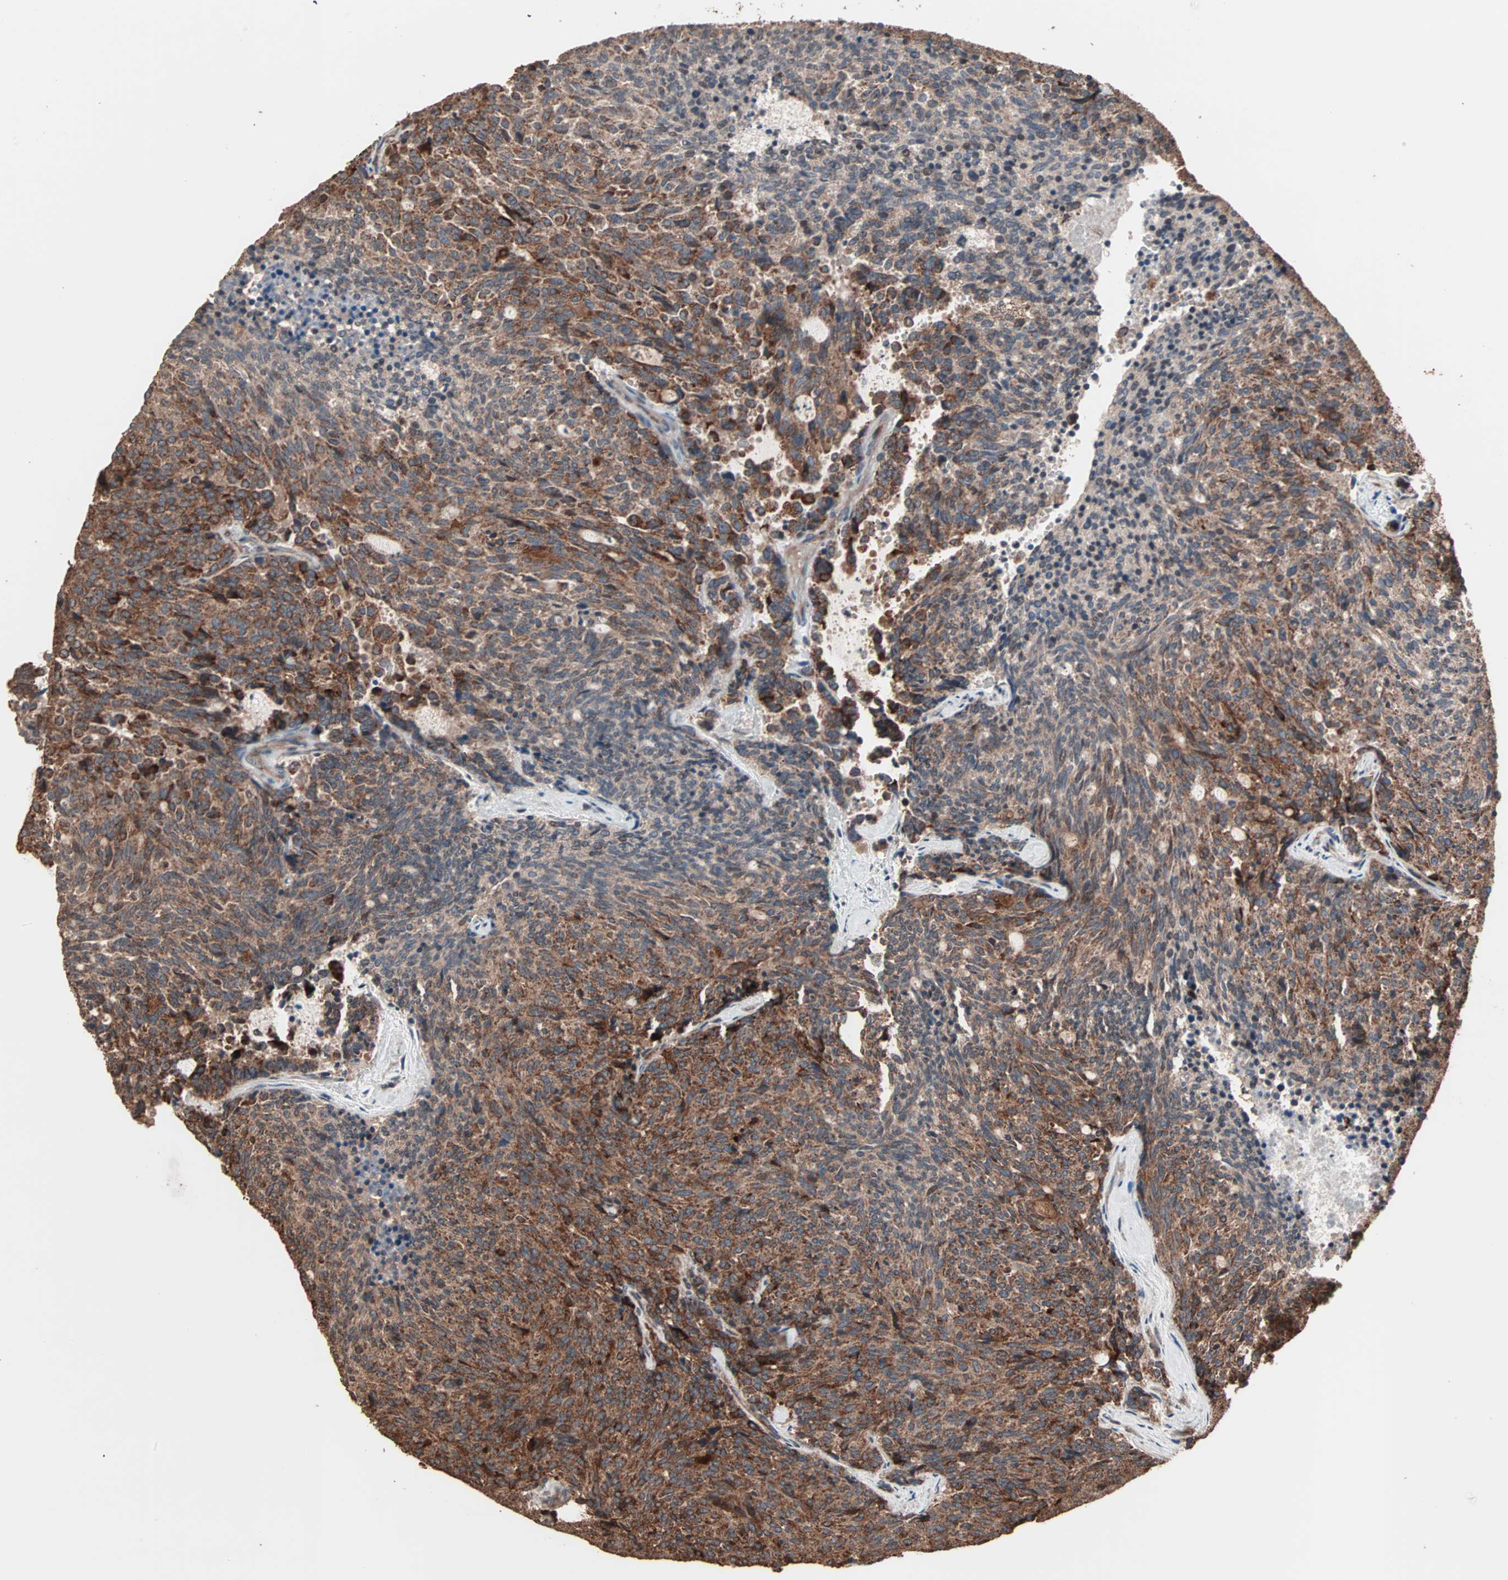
{"staining": {"intensity": "strong", "quantity": ">75%", "location": "cytoplasmic/membranous"}, "tissue": "carcinoid", "cell_type": "Tumor cells", "image_type": "cancer", "snomed": [{"axis": "morphology", "description": "Carcinoid, malignant, NOS"}, {"axis": "topography", "description": "Pancreas"}], "caption": "Immunohistochemistry (IHC) of carcinoid exhibits high levels of strong cytoplasmic/membranous staining in approximately >75% of tumor cells. (IHC, brightfield microscopy, high magnification).", "gene": "MRPL2", "patient": {"sex": "female", "age": 54}}